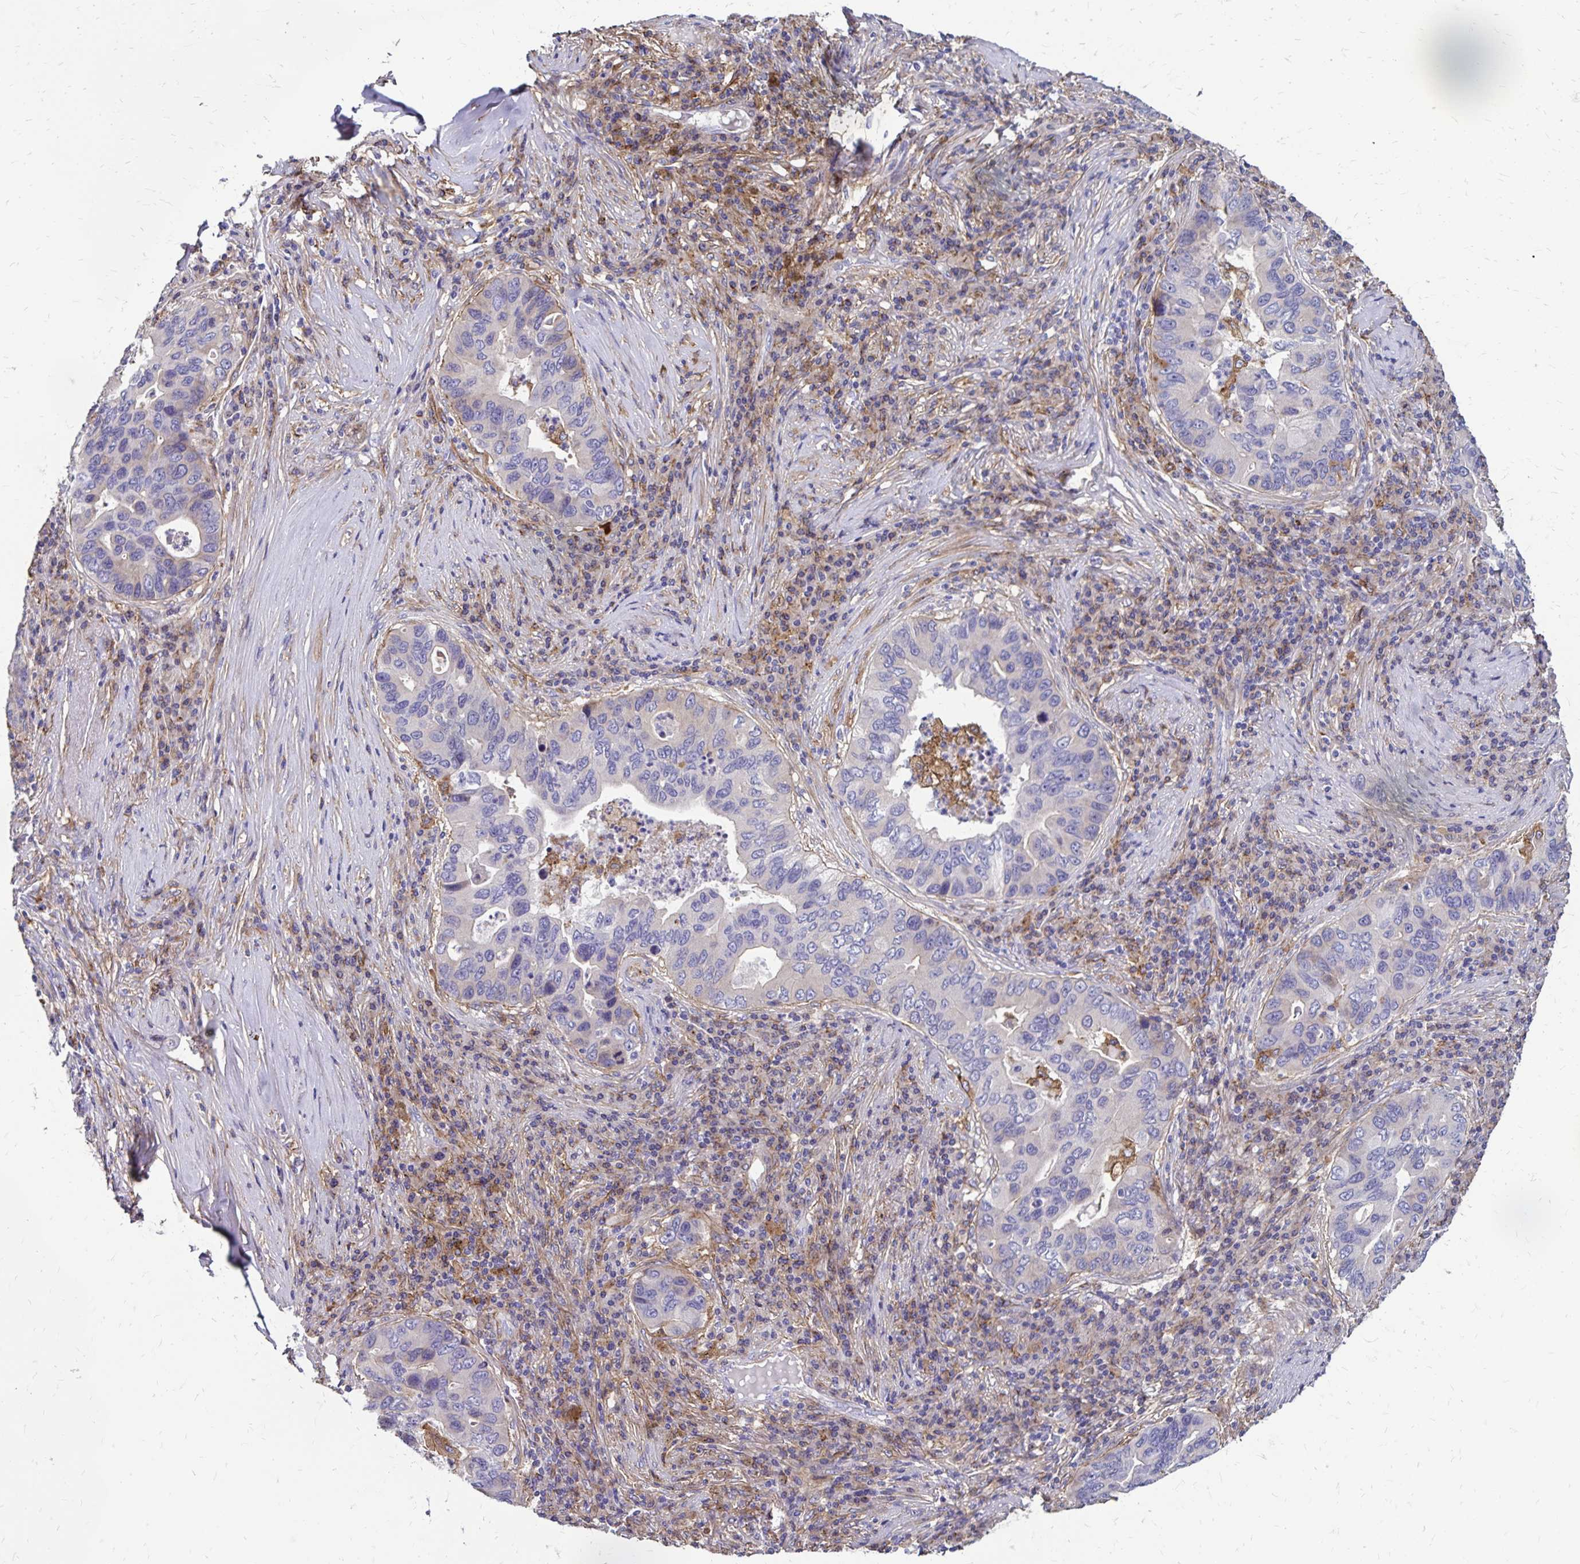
{"staining": {"intensity": "negative", "quantity": "none", "location": "none"}, "tissue": "lung cancer", "cell_type": "Tumor cells", "image_type": "cancer", "snomed": [{"axis": "morphology", "description": "Adenocarcinoma, NOS"}, {"axis": "morphology", "description": "Adenocarcinoma, metastatic, NOS"}, {"axis": "topography", "description": "Lymph node"}, {"axis": "topography", "description": "Lung"}], "caption": "Immunohistochemical staining of human lung cancer shows no significant staining in tumor cells.", "gene": "TNS3", "patient": {"sex": "female", "age": 54}}